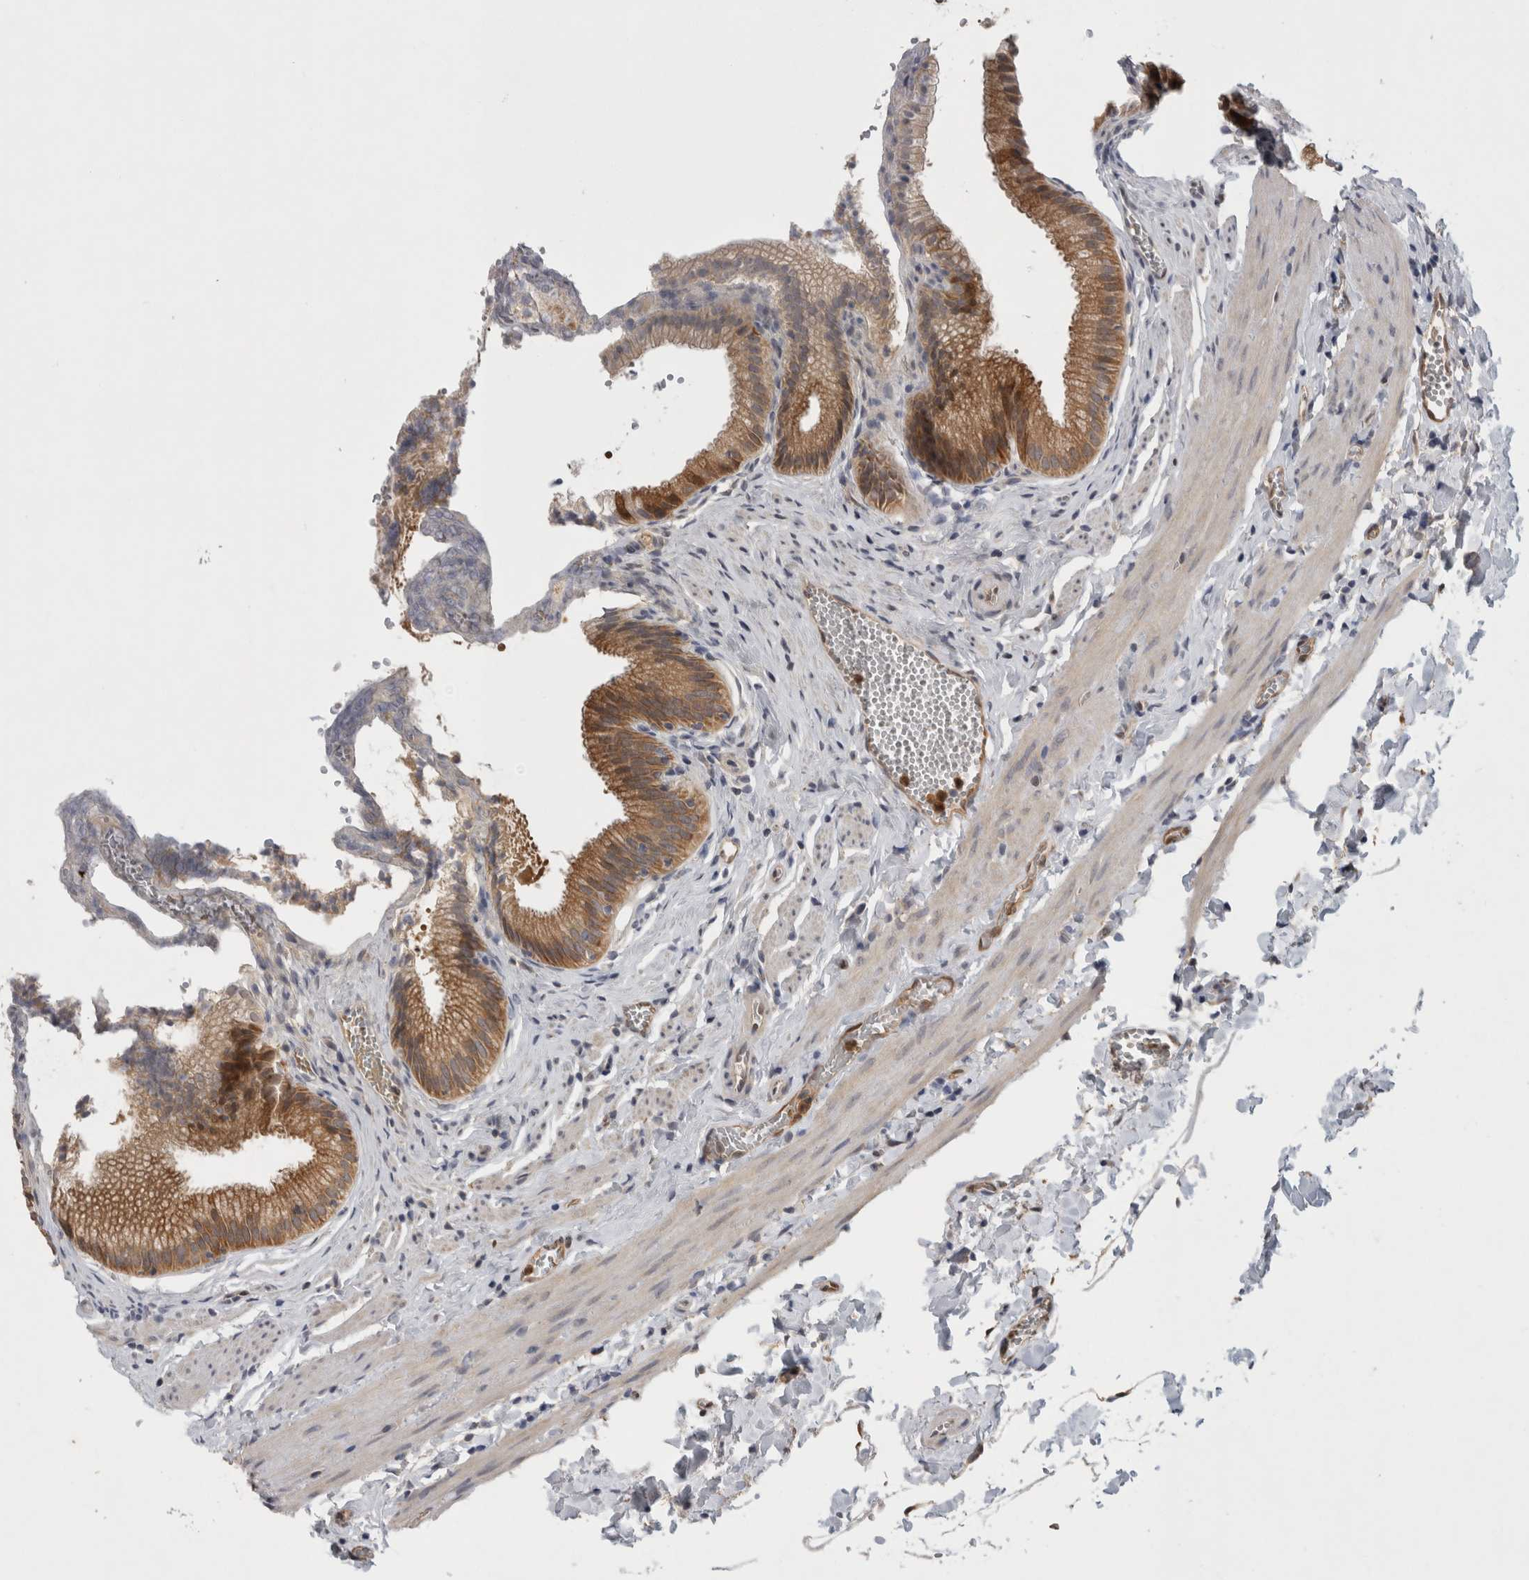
{"staining": {"intensity": "moderate", "quantity": ">75%", "location": "cytoplasmic/membranous"}, "tissue": "gallbladder", "cell_type": "Glandular cells", "image_type": "normal", "snomed": [{"axis": "morphology", "description": "Normal tissue, NOS"}, {"axis": "topography", "description": "Gallbladder"}], "caption": "IHC staining of normal gallbladder, which demonstrates medium levels of moderate cytoplasmic/membranous positivity in about >75% of glandular cells indicating moderate cytoplasmic/membranous protein staining. The staining was performed using DAB (brown) for protein detection and nuclei were counterstained in hematoxylin (blue).", "gene": "ASTN2", "patient": {"sex": "male", "age": 38}}